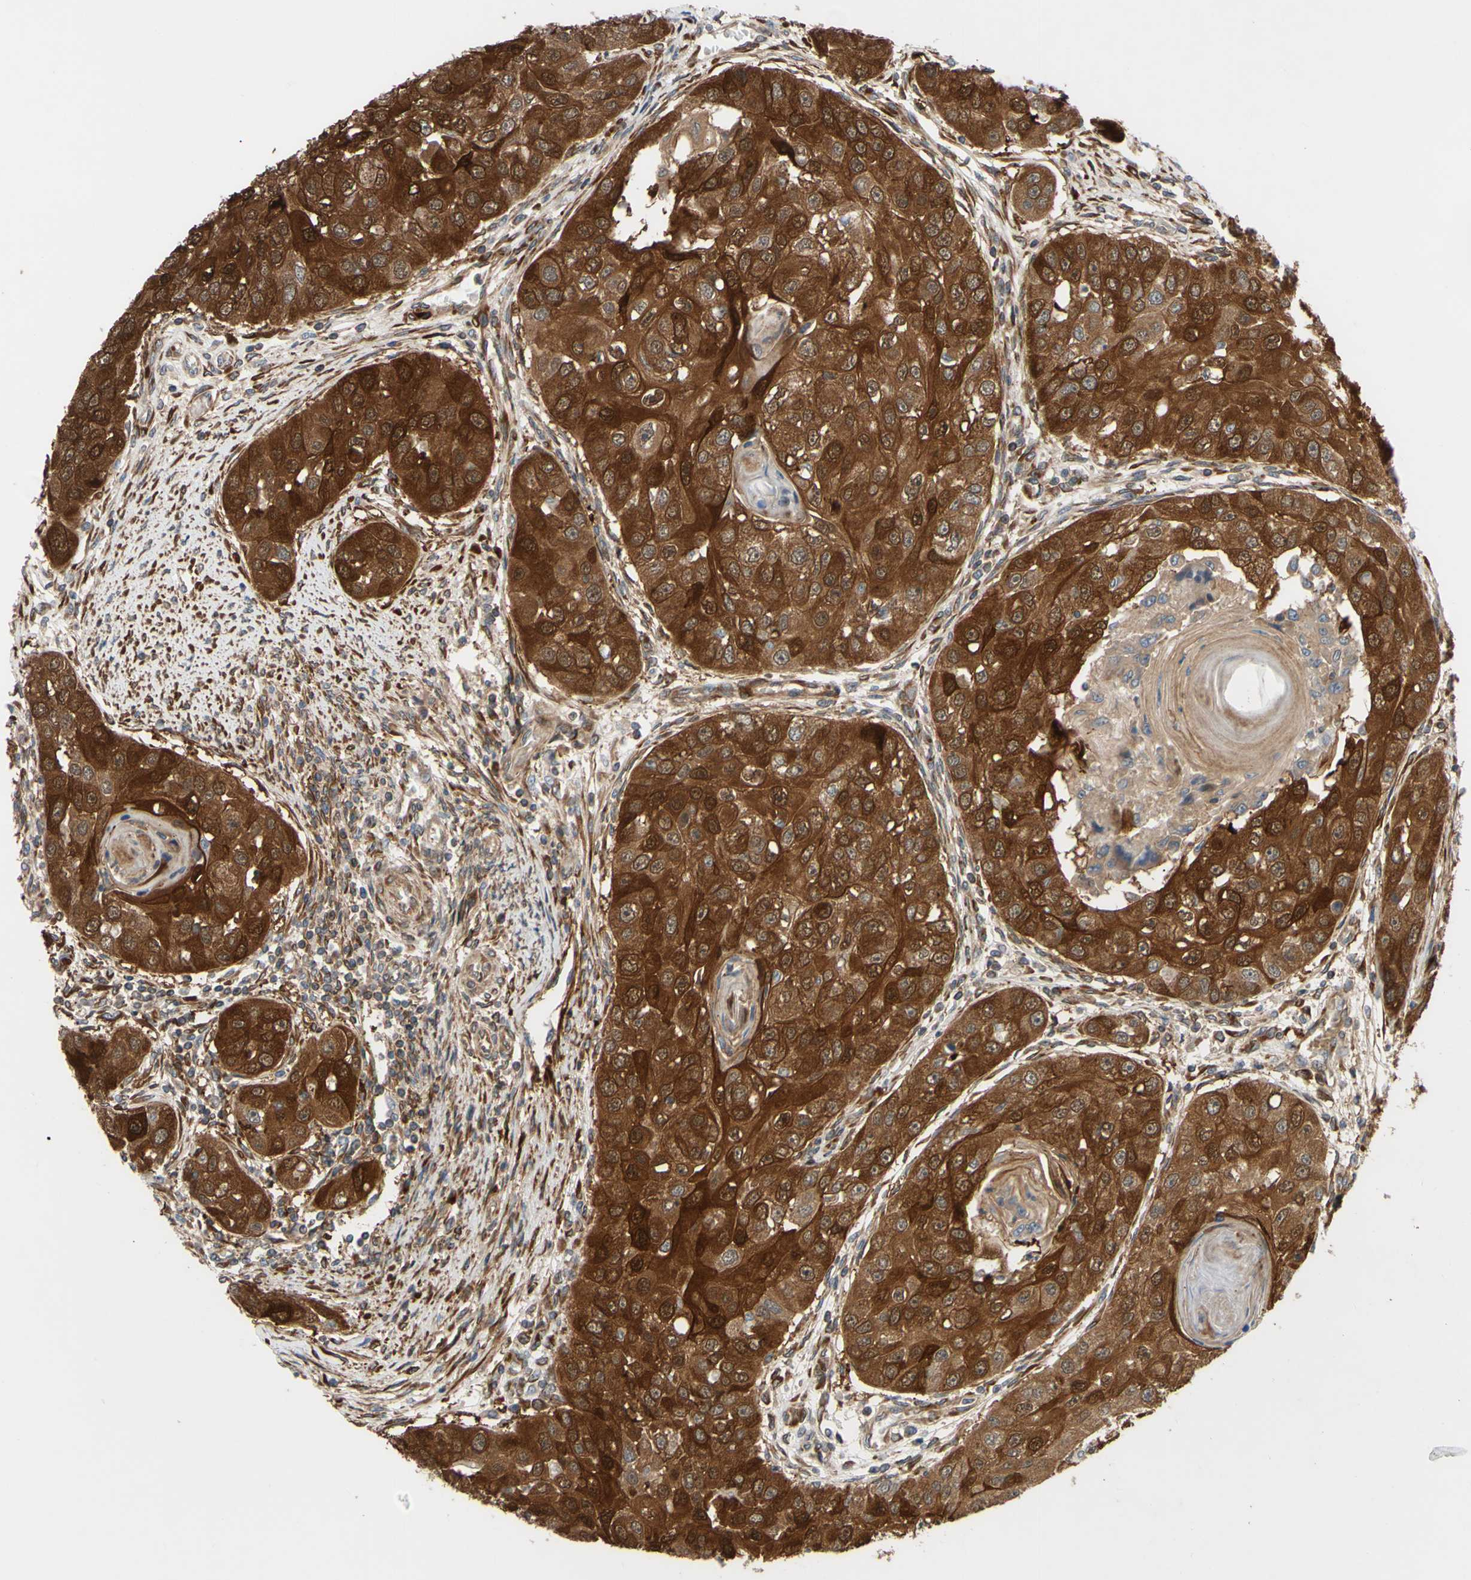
{"staining": {"intensity": "strong", "quantity": ">75%", "location": "cytoplasmic/membranous"}, "tissue": "head and neck cancer", "cell_type": "Tumor cells", "image_type": "cancer", "snomed": [{"axis": "morphology", "description": "Normal tissue, NOS"}, {"axis": "morphology", "description": "Squamous cell carcinoma, NOS"}, {"axis": "topography", "description": "Skeletal muscle"}, {"axis": "topography", "description": "Head-Neck"}], "caption": "Head and neck squamous cell carcinoma stained with immunohistochemistry (IHC) shows strong cytoplasmic/membranous positivity in about >75% of tumor cells. (DAB IHC, brown staining for protein, blue staining for nuclei).", "gene": "PRAF2", "patient": {"sex": "male", "age": 51}}